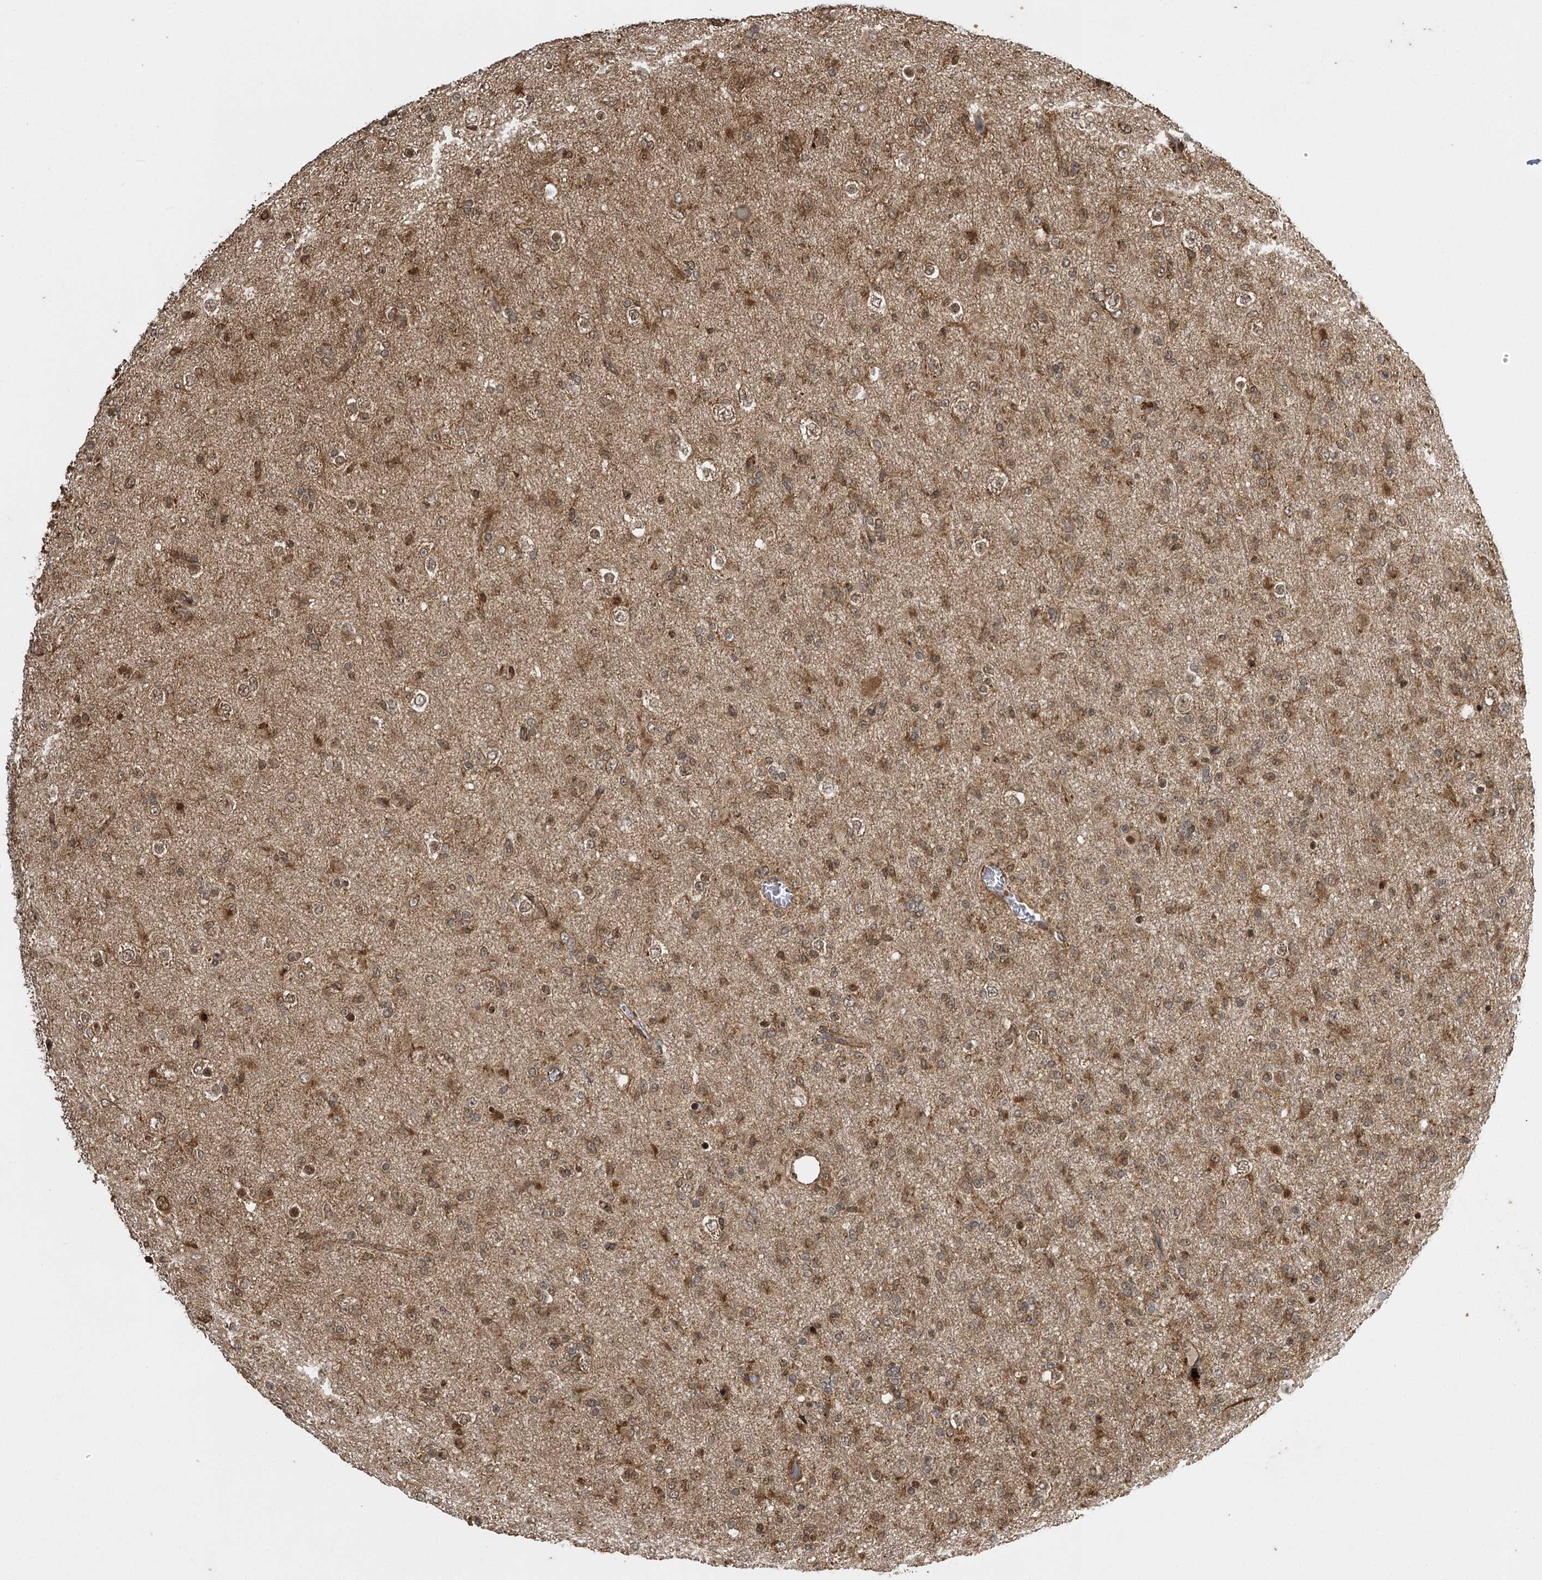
{"staining": {"intensity": "moderate", "quantity": "<25%", "location": "cytoplasmic/membranous,nuclear"}, "tissue": "glioma", "cell_type": "Tumor cells", "image_type": "cancer", "snomed": [{"axis": "morphology", "description": "Glioma, malignant, Low grade"}, {"axis": "topography", "description": "Brain"}], "caption": "High-power microscopy captured an immunohistochemistry photomicrograph of malignant glioma (low-grade), revealing moderate cytoplasmic/membranous and nuclear positivity in approximately <25% of tumor cells.", "gene": "IL11RA", "patient": {"sex": "male", "age": 65}}